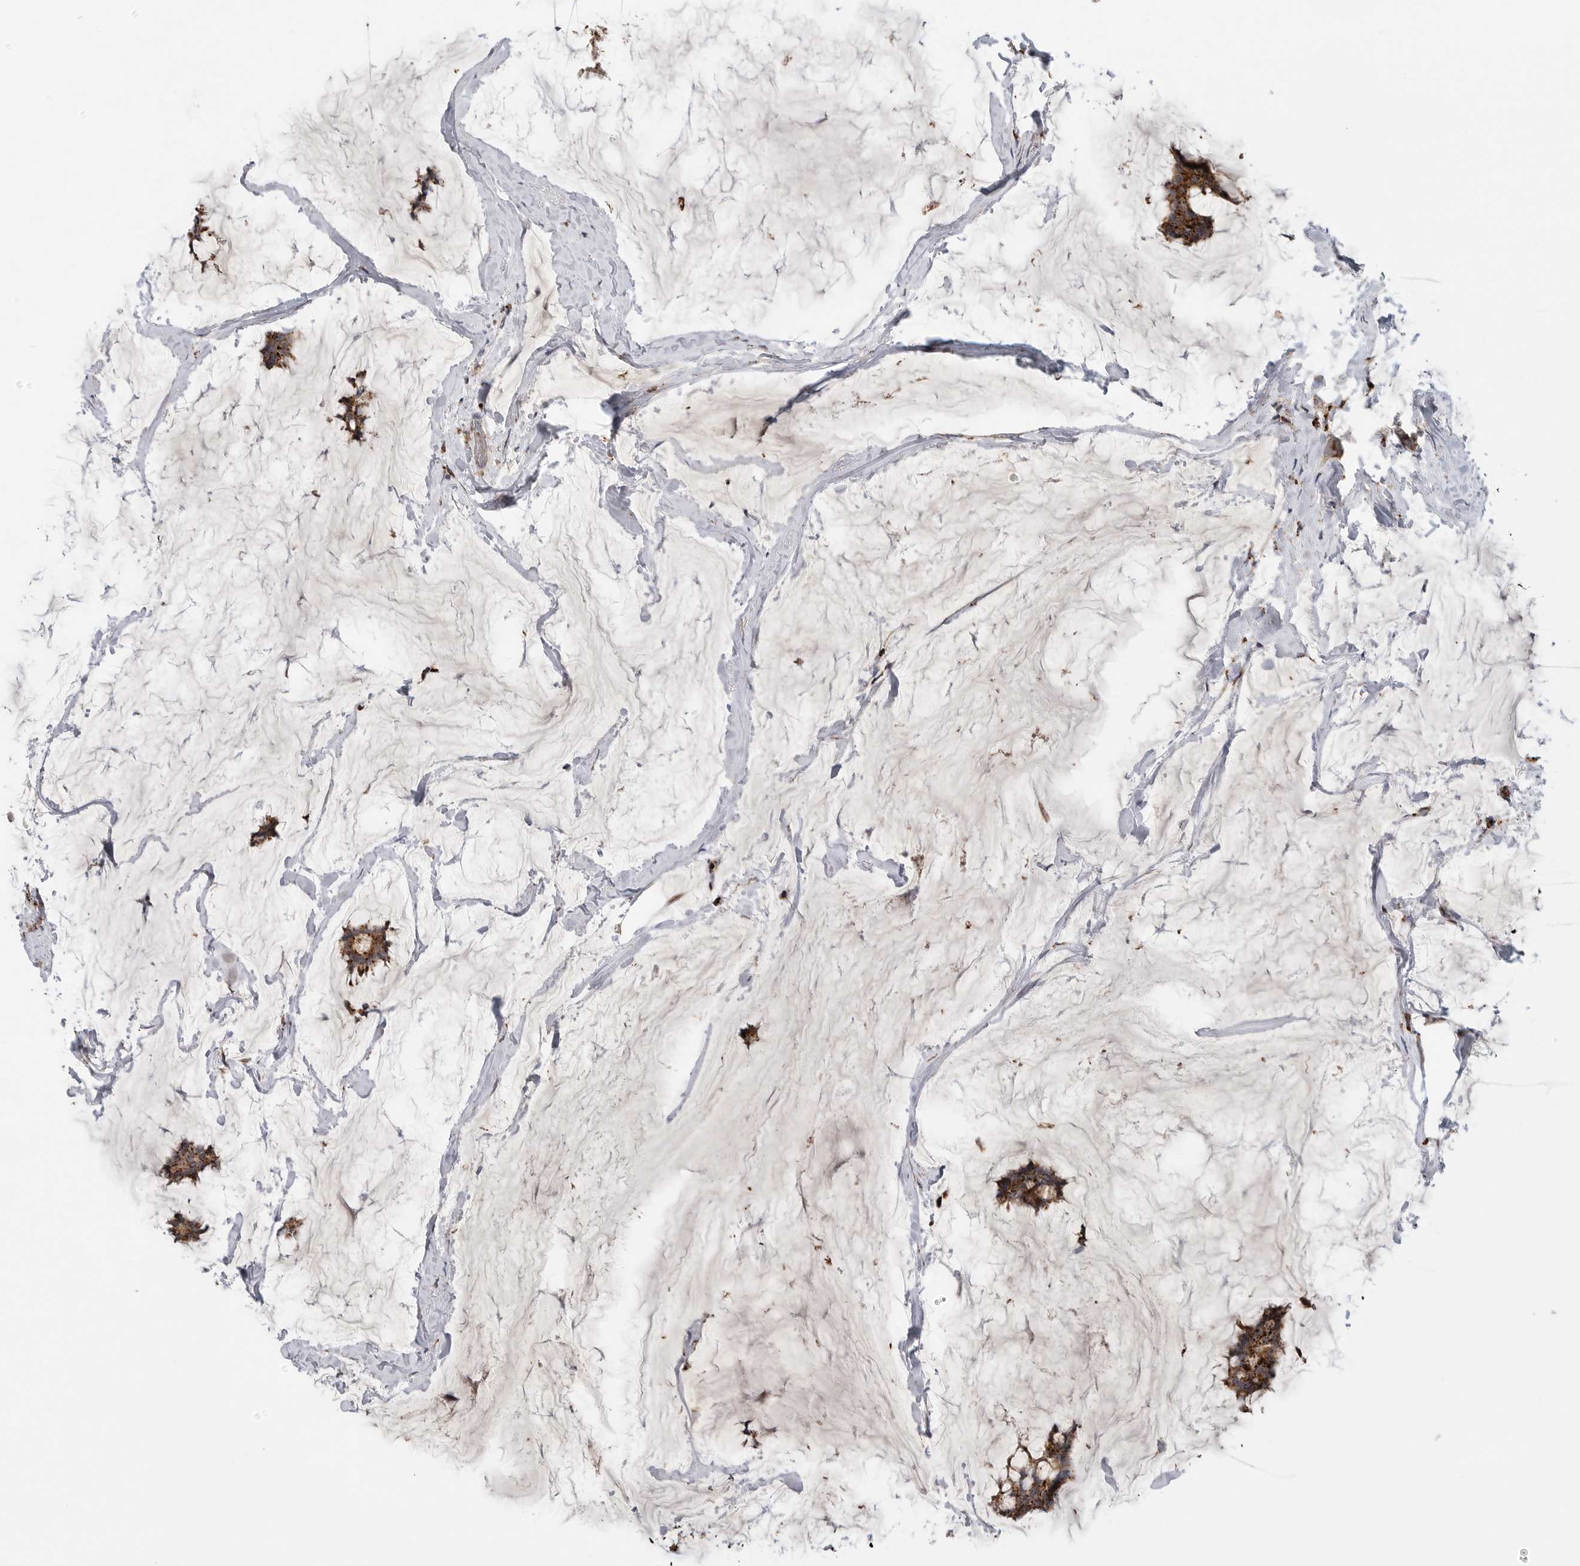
{"staining": {"intensity": "strong", "quantity": ">75%", "location": "cytoplasmic/membranous"}, "tissue": "breast cancer", "cell_type": "Tumor cells", "image_type": "cancer", "snomed": [{"axis": "morphology", "description": "Duct carcinoma"}, {"axis": "topography", "description": "Breast"}], "caption": "Tumor cells exhibit high levels of strong cytoplasmic/membranous staining in approximately >75% of cells in human intraductal carcinoma (breast).", "gene": "GALNS", "patient": {"sex": "female", "age": 93}}